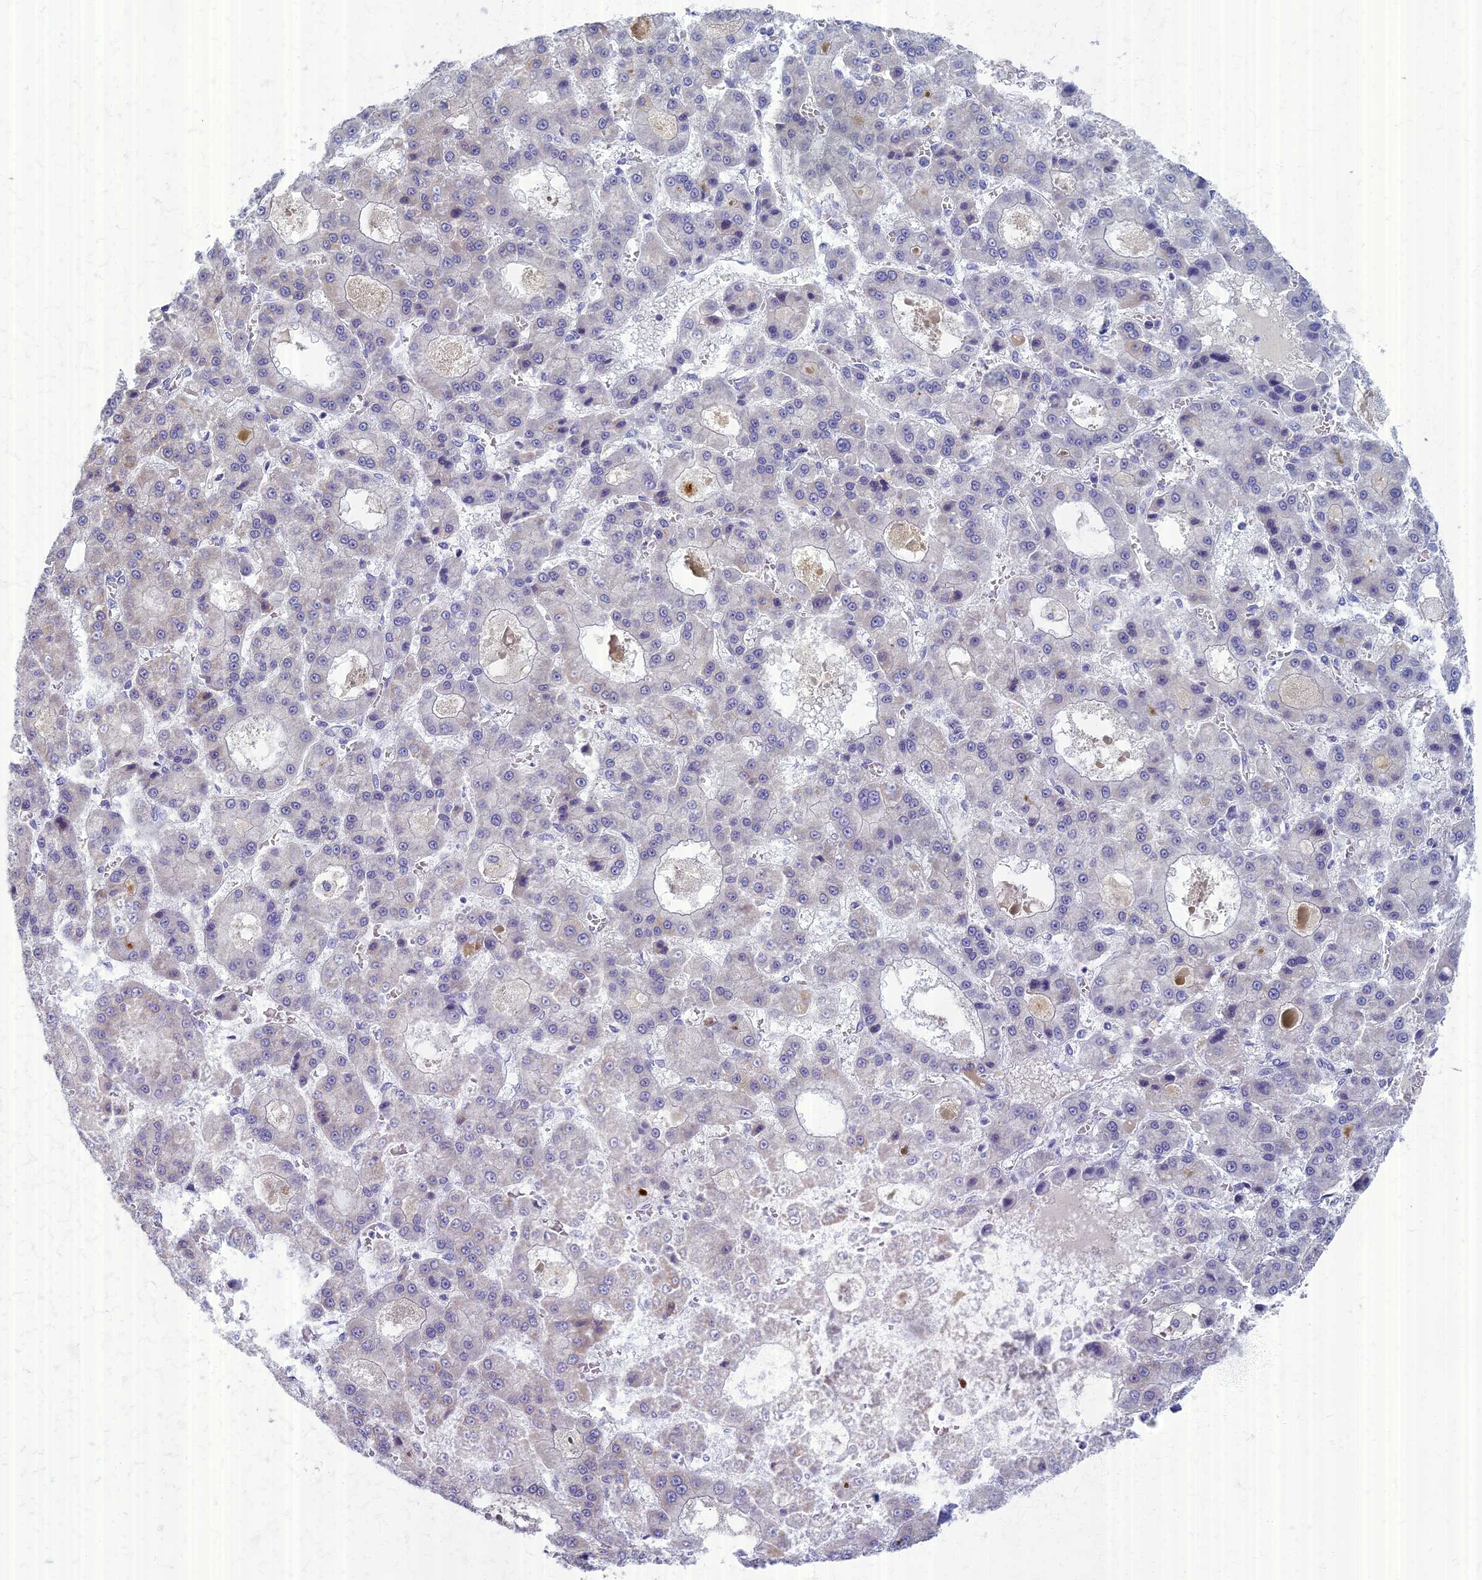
{"staining": {"intensity": "weak", "quantity": "<25%", "location": "cytoplasmic/membranous"}, "tissue": "liver cancer", "cell_type": "Tumor cells", "image_type": "cancer", "snomed": [{"axis": "morphology", "description": "Carcinoma, Hepatocellular, NOS"}, {"axis": "topography", "description": "Liver"}], "caption": "Immunohistochemistry (IHC) image of hepatocellular carcinoma (liver) stained for a protein (brown), which displays no staining in tumor cells.", "gene": "AP4E1", "patient": {"sex": "male", "age": 70}}